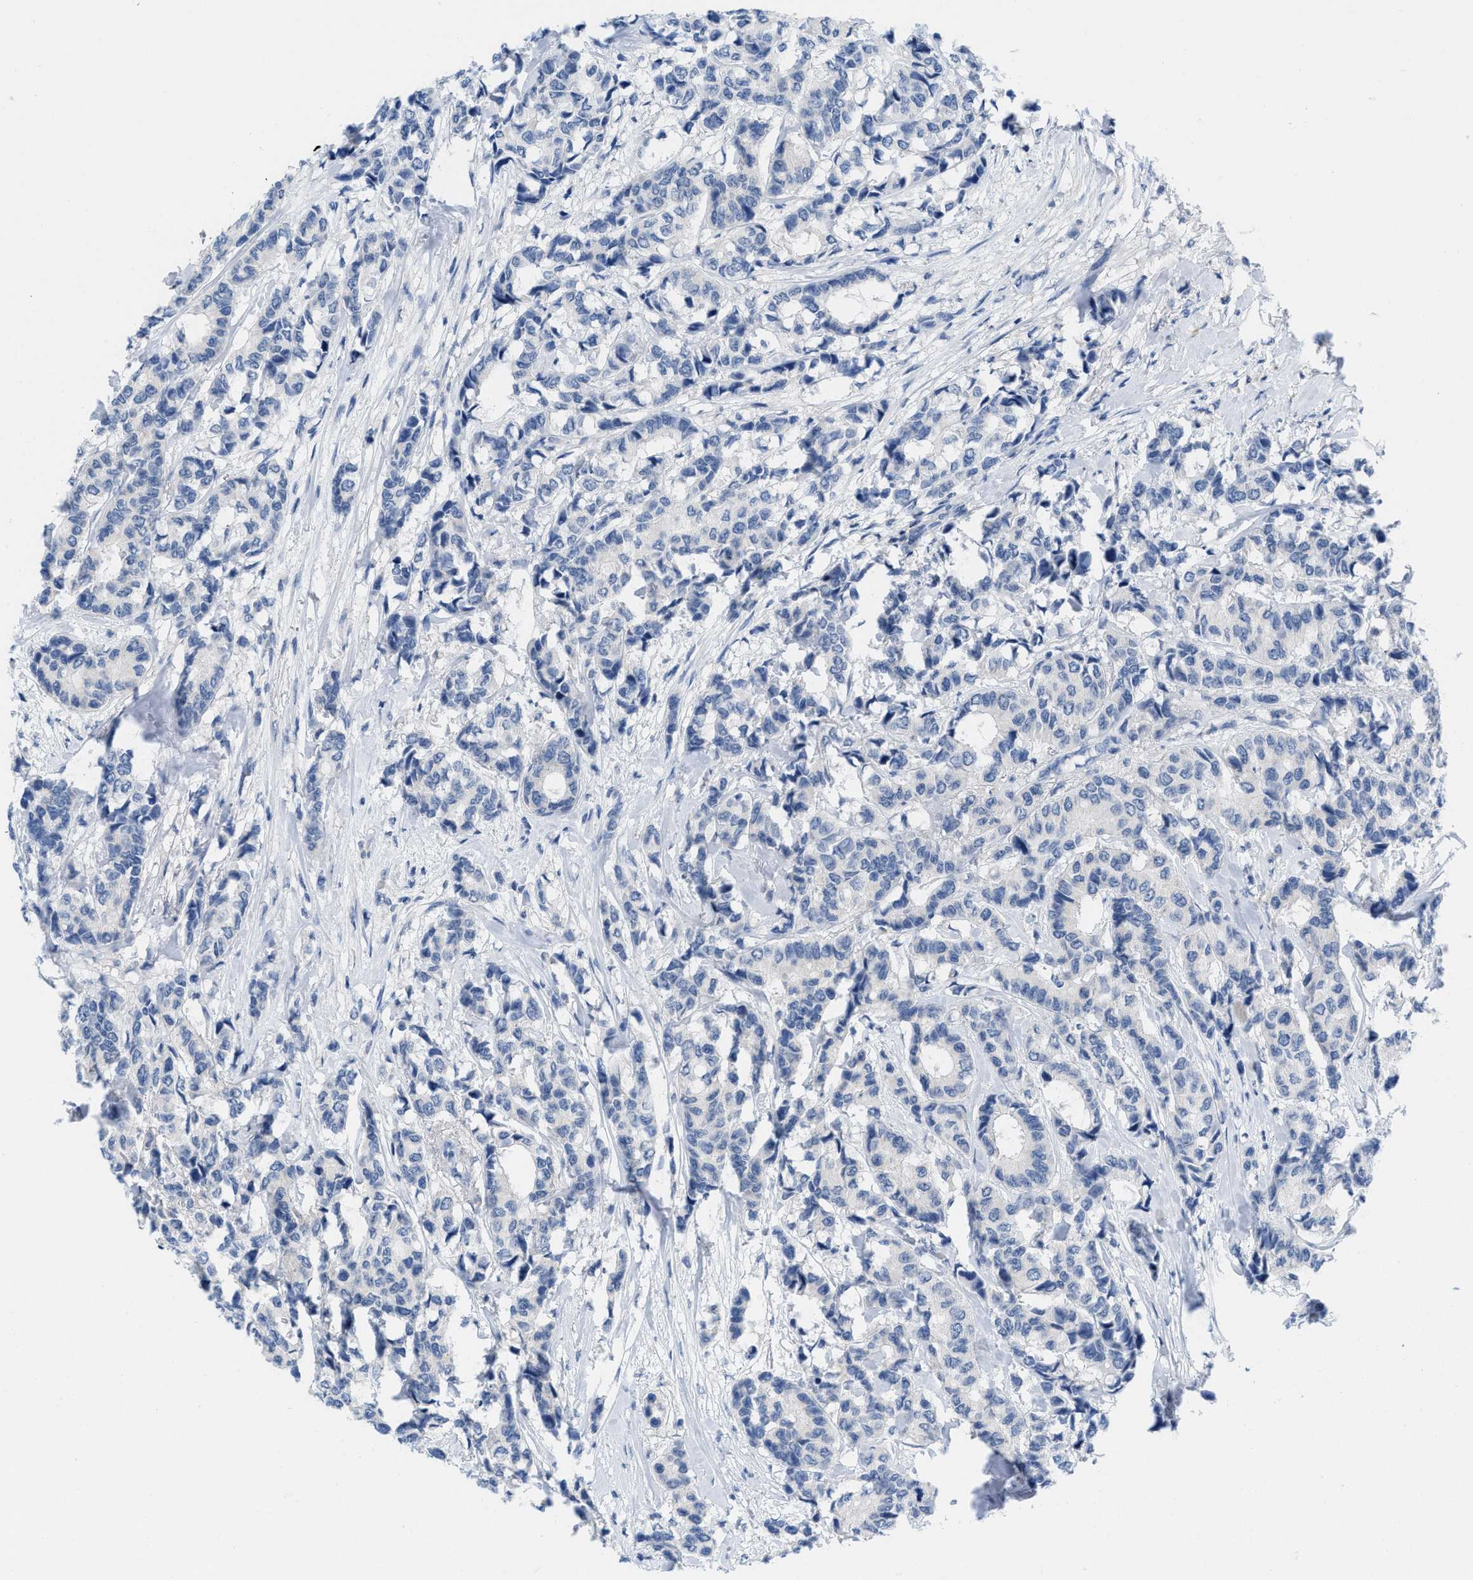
{"staining": {"intensity": "negative", "quantity": "none", "location": "none"}, "tissue": "breast cancer", "cell_type": "Tumor cells", "image_type": "cancer", "snomed": [{"axis": "morphology", "description": "Duct carcinoma"}, {"axis": "topography", "description": "Breast"}], "caption": "Immunohistochemistry (IHC) photomicrograph of neoplastic tissue: human breast cancer stained with DAB demonstrates no significant protein expression in tumor cells.", "gene": "PYY", "patient": {"sex": "female", "age": 87}}